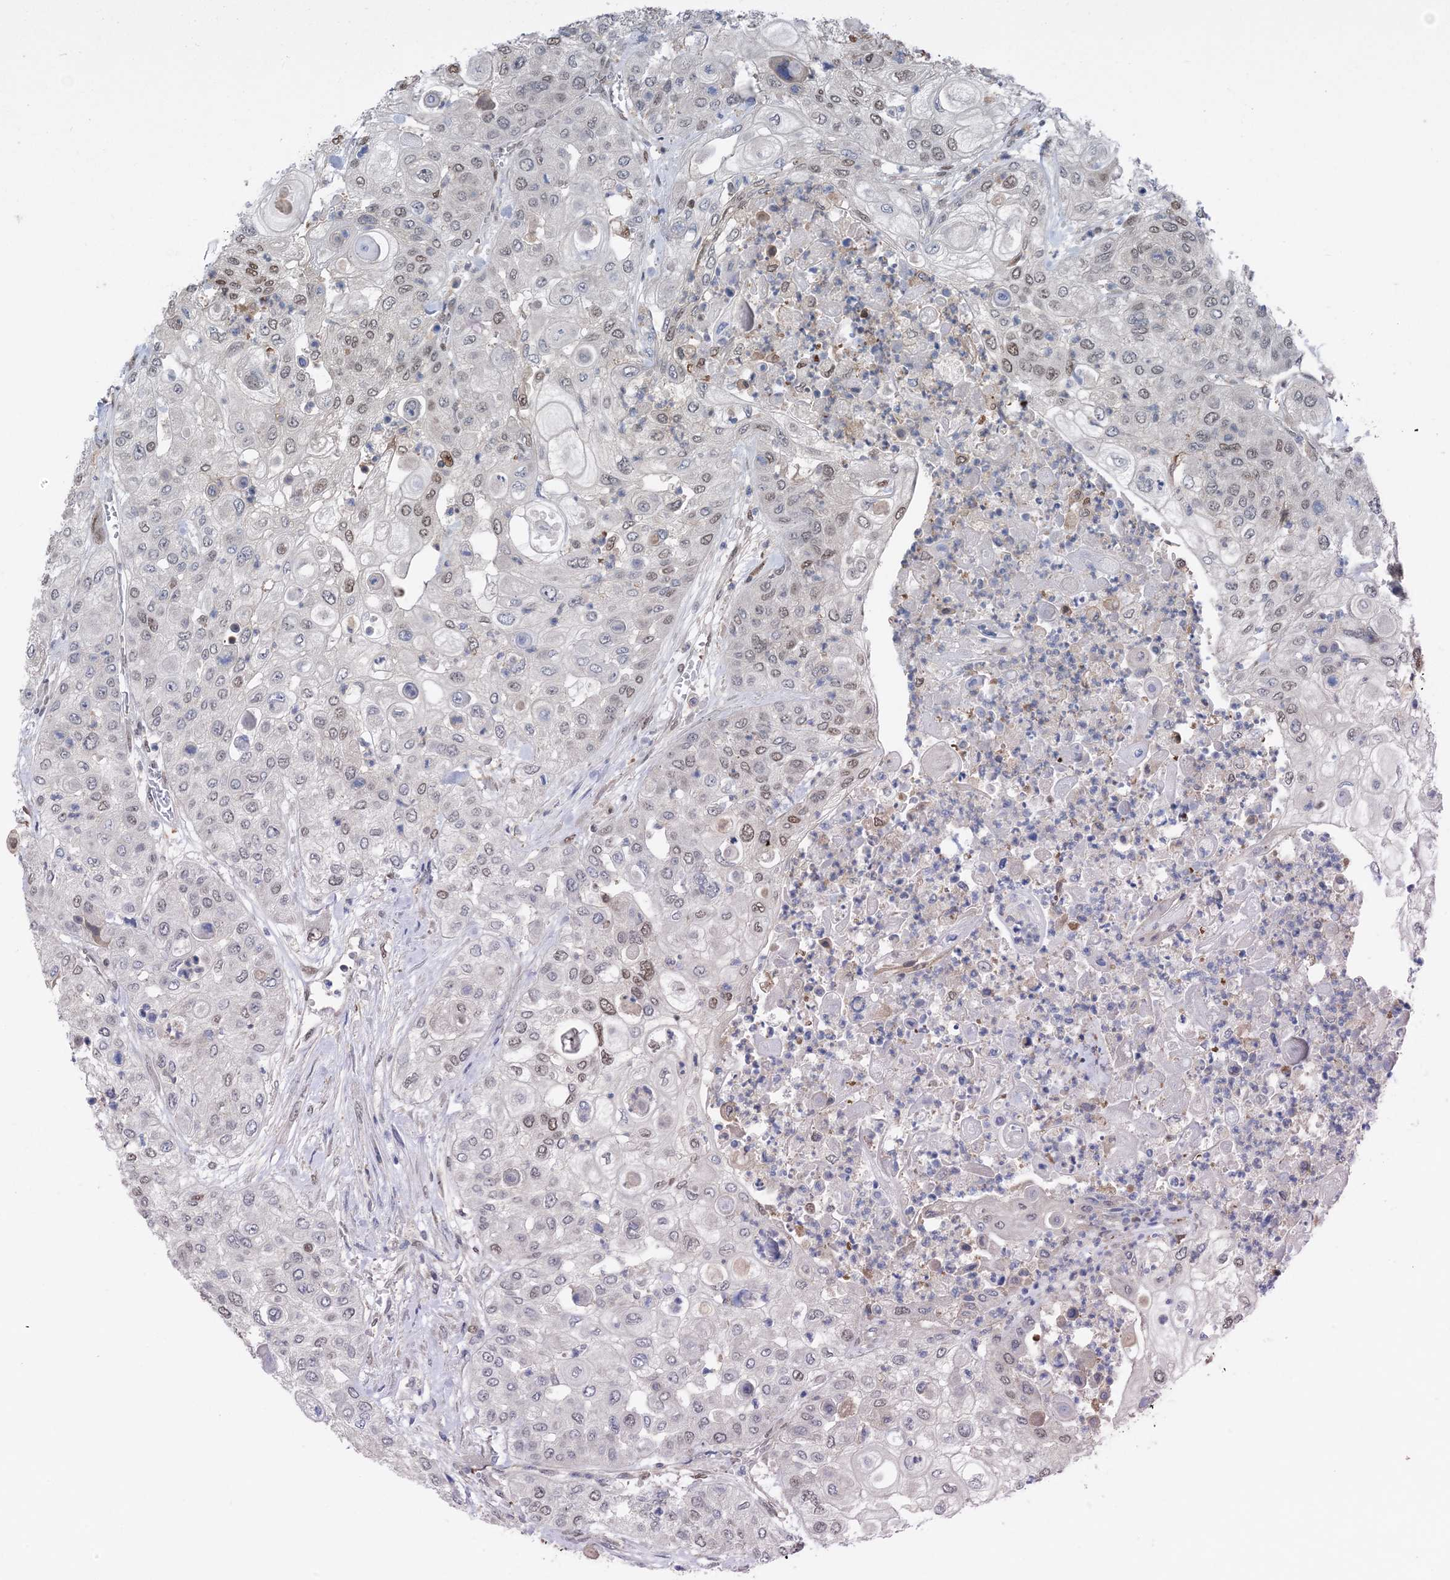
{"staining": {"intensity": "weak", "quantity": "25%-75%", "location": "nuclear"}, "tissue": "urothelial cancer", "cell_type": "Tumor cells", "image_type": "cancer", "snomed": [{"axis": "morphology", "description": "Urothelial carcinoma, High grade"}, {"axis": "topography", "description": "Urinary bladder"}], "caption": "Immunohistochemical staining of urothelial cancer reveals low levels of weak nuclear staining in approximately 25%-75% of tumor cells.", "gene": "HIKESHI", "patient": {"sex": "female", "age": 79}}